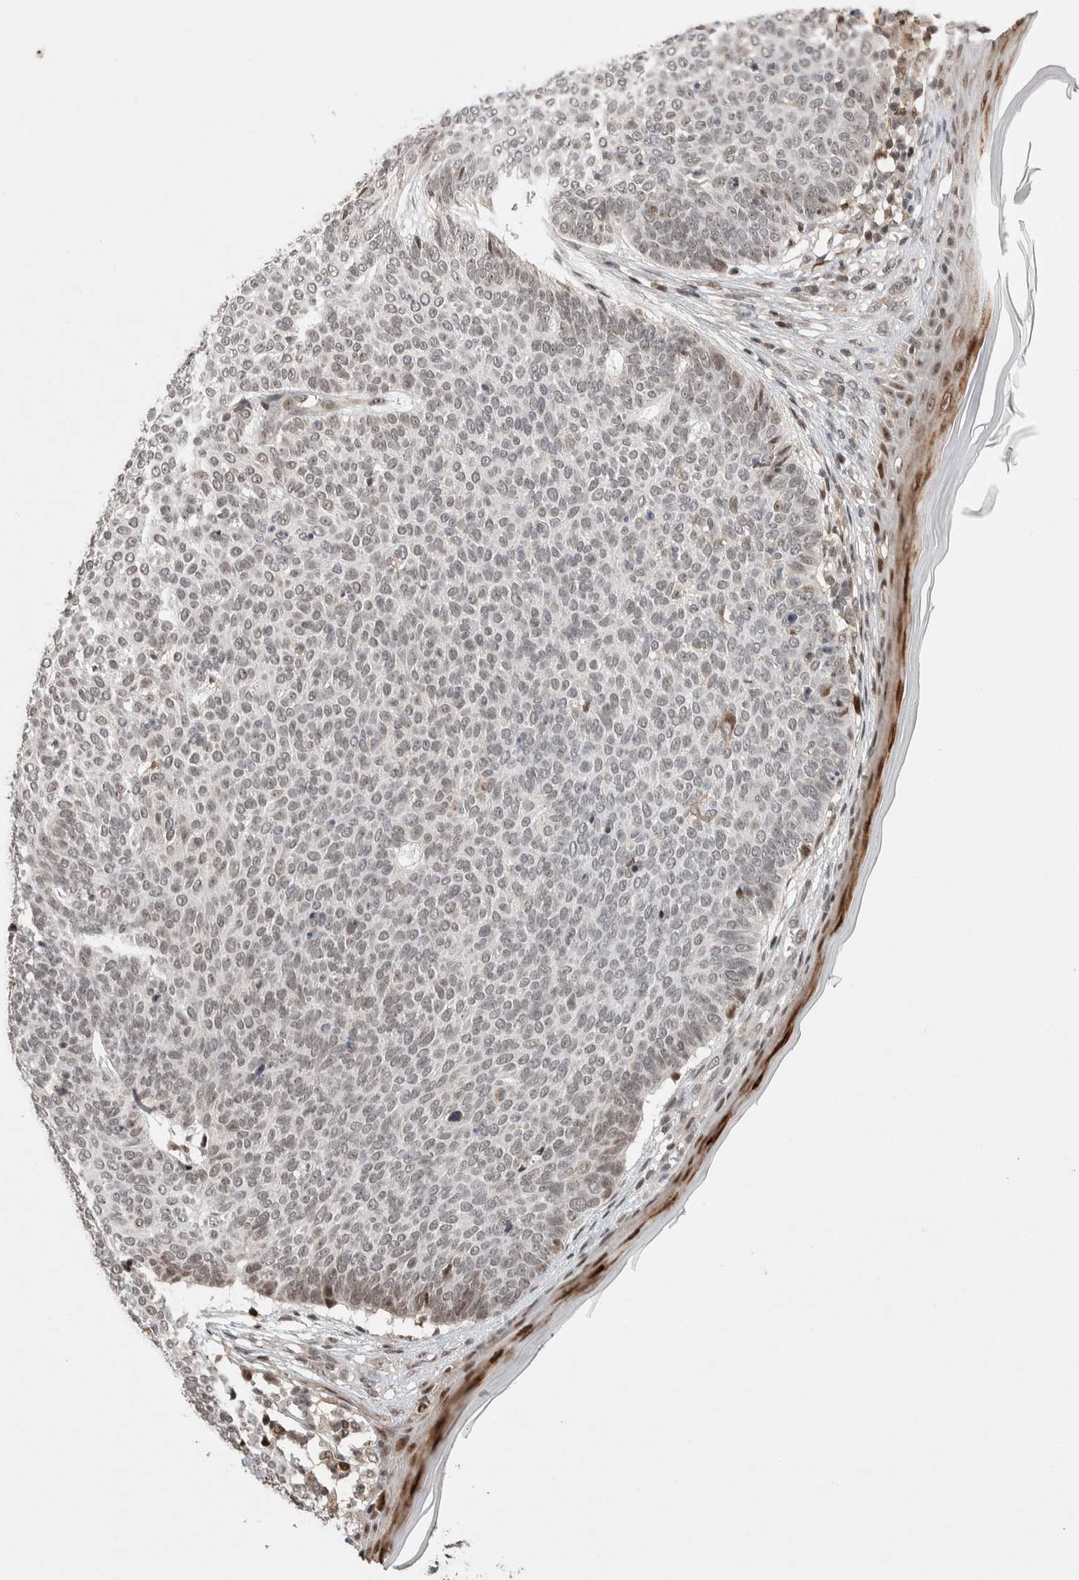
{"staining": {"intensity": "weak", "quantity": "<25%", "location": "nuclear"}, "tissue": "skin cancer", "cell_type": "Tumor cells", "image_type": "cancer", "snomed": [{"axis": "morphology", "description": "Normal tissue, NOS"}, {"axis": "morphology", "description": "Basal cell carcinoma"}, {"axis": "topography", "description": "Skin"}], "caption": "A micrograph of human skin cancer (basal cell carcinoma) is negative for staining in tumor cells.", "gene": "ZNF521", "patient": {"sex": "male", "age": 50}}